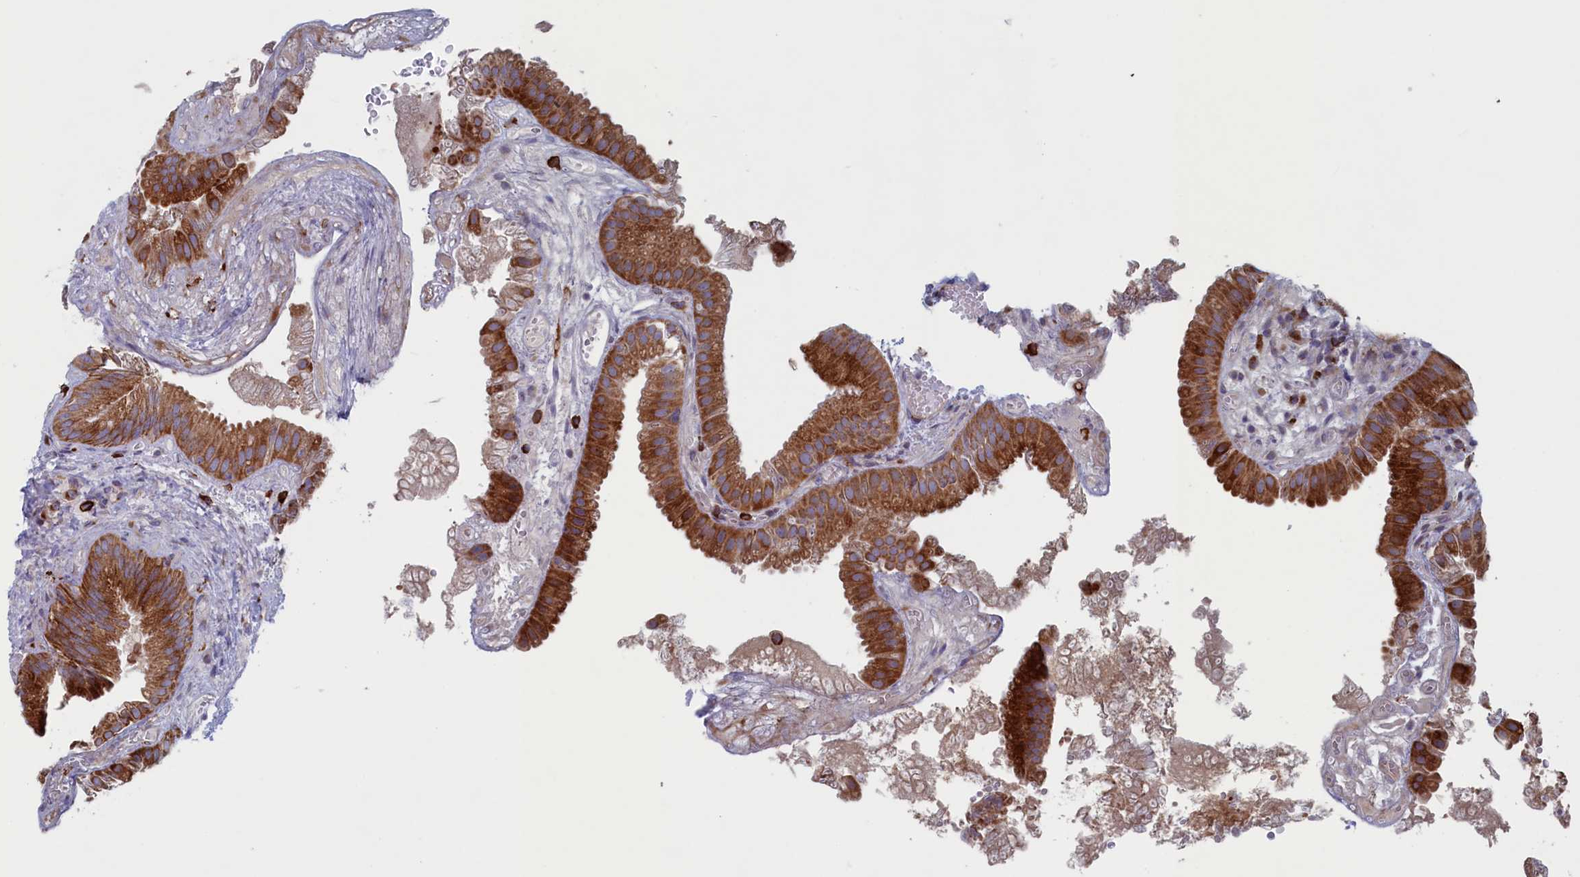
{"staining": {"intensity": "strong", "quantity": ">75%", "location": "cytoplasmic/membranous"}, "tissue": "gallbladder", "cell_type": "Glandular cells", "image_type": "normal", "snomed": [{"axis": "morphology", "description": "Normal tissue, NOS"}, {"axis": "topography", "description": "Gallbladder"}], "caption": "DAB immunohistochemical staining of normal gallbladder reveals strong cytoplasmic/membranous protein staining in about >75% of glandular cells.", "gene": "MTFMT", "patient": {"sex": "female", "age": 30}}